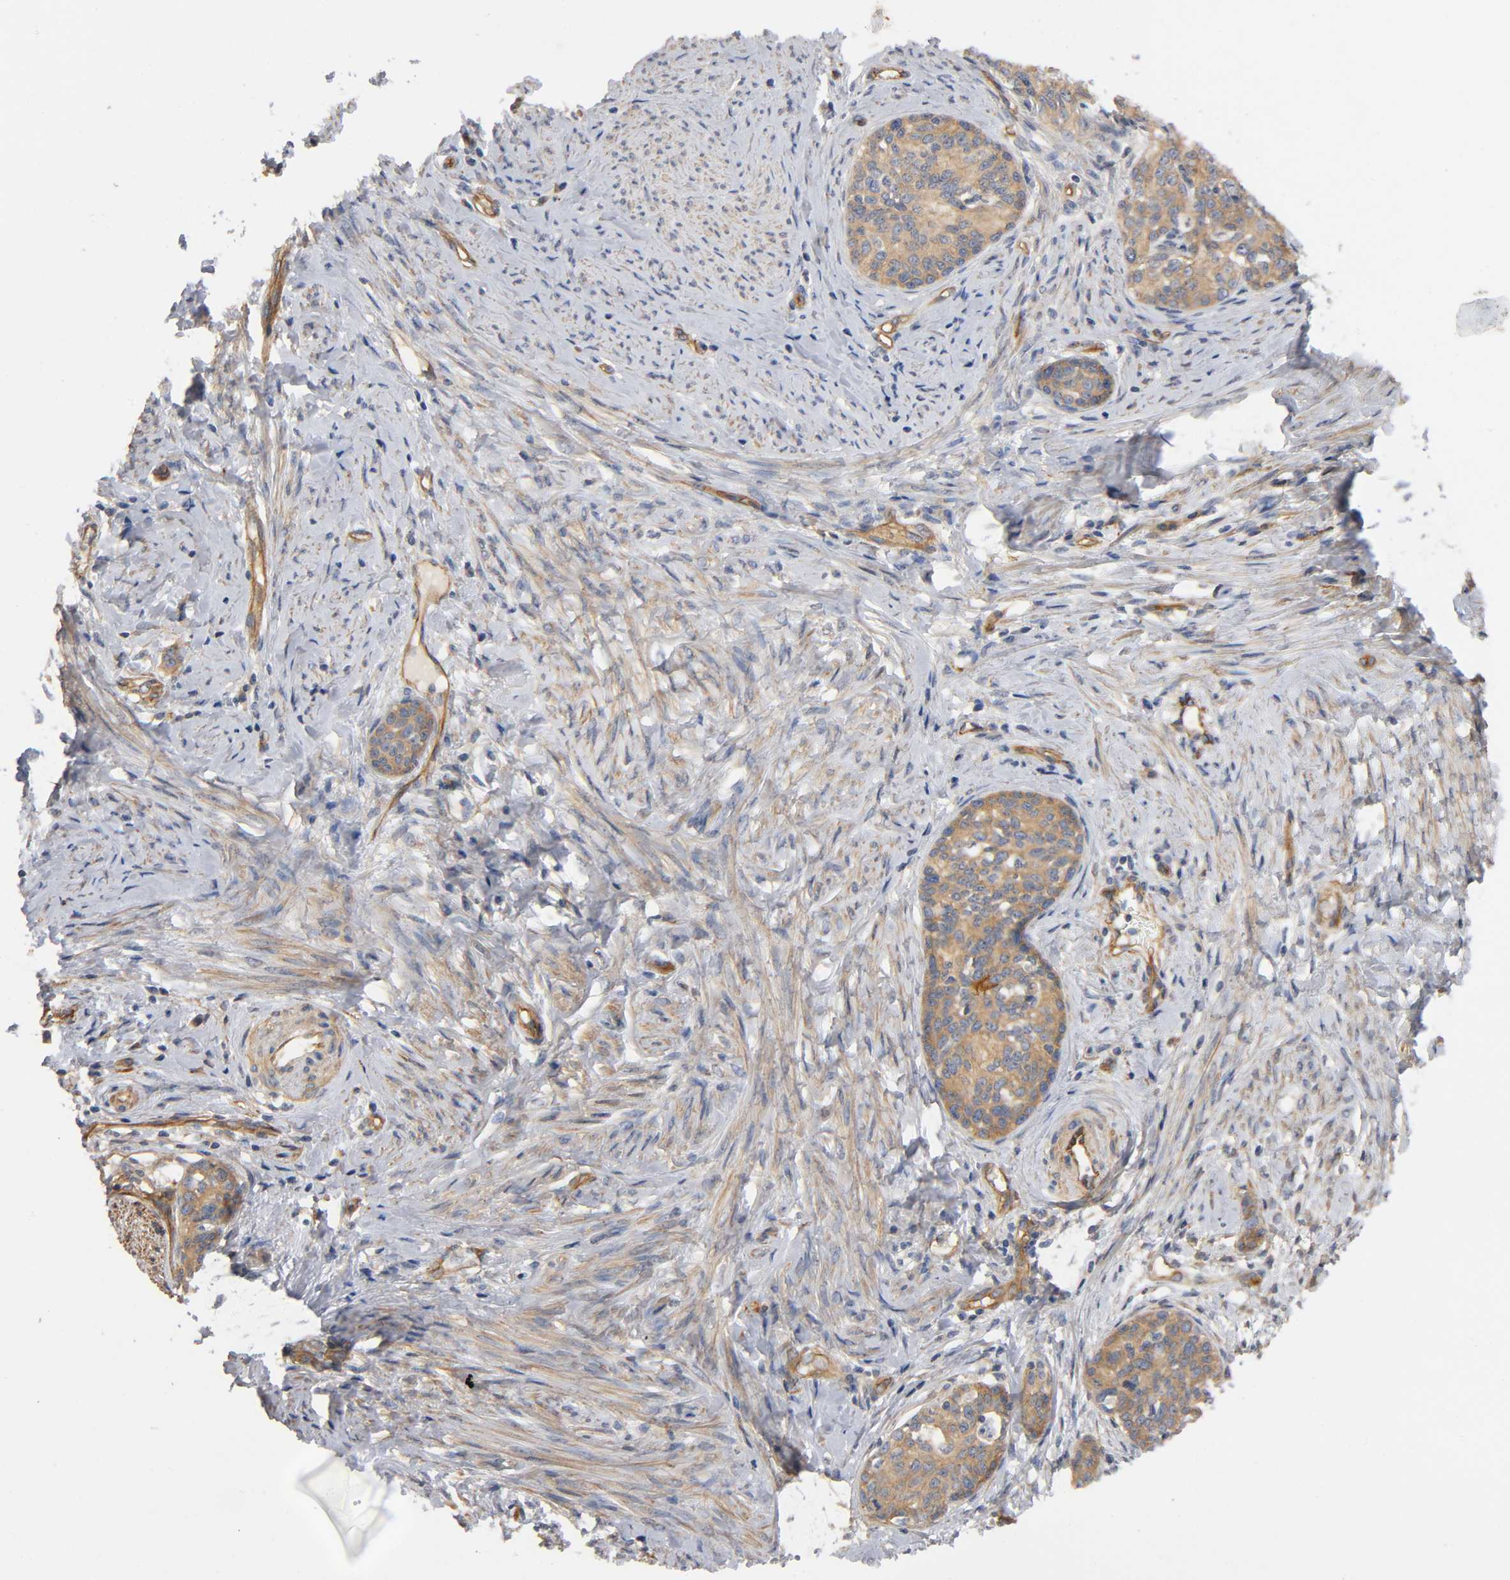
{"staining": {"intensity": "weak", "quantity": ">75%", "location": "cytoplasmic/membranous"}, "tissue": "cervical cancer", "cell_type": "Tumor cells", "image_type": "cancer", "snomed": [{"axis": "morphology", "description": "Squamous cell carcinoma, NOS"}, {"axis": "morphology", "description": "Adenocarcinoma, NOS"}, {"axis": "topography", "description": "Cervix"}], "caption": "The immunohistochemical stain labels weak cytoplasmic/membranous positivity in tumor cells of cervical cancer (squamous cell carcinoma) tissue.", "gene": "MARS1", "patient": {"sex": "female", "age": 52}}